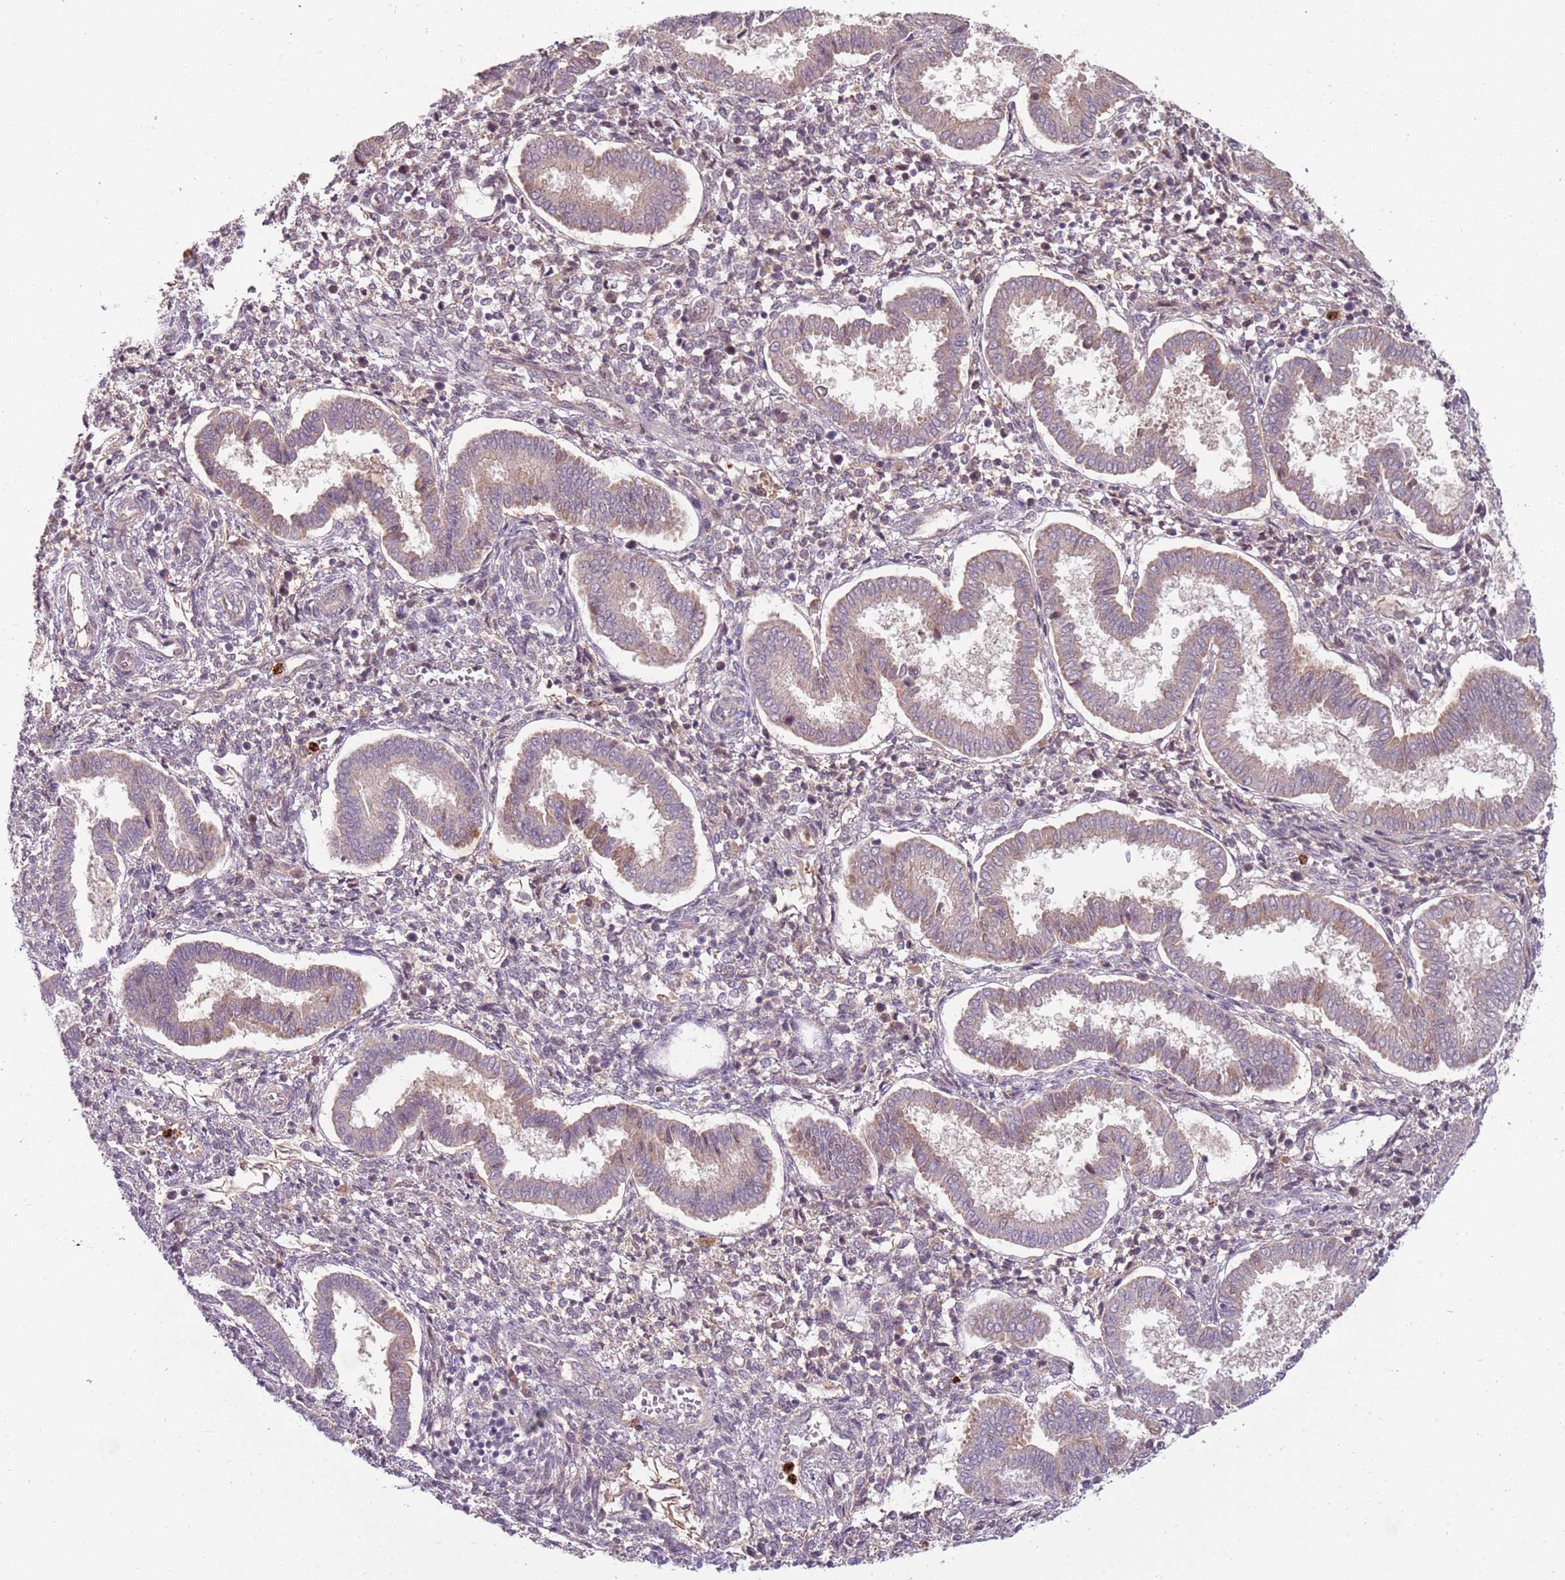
{"staining": {"intensity": "weak", "quantity": "25%-75%", "location": "cytoplasmic/membranous"}, "tissue": "endometrium", "cell_type": "Cells in endometrial stroma", "image_type": "normal", "snomed": [{"axis": "morphology", "description": "Normal tissue, NOS"}, {"axis": "topography", "description": "Endometrium"}], "caption": "The photomicrograph reveals staining of normal endometrium, revealing weak cytoplasmic/membranous protein staining (brown color) within cells in endometrial stroma.", "gene": "NBPF4", "patient": {"sex": "female", "age": 24}}